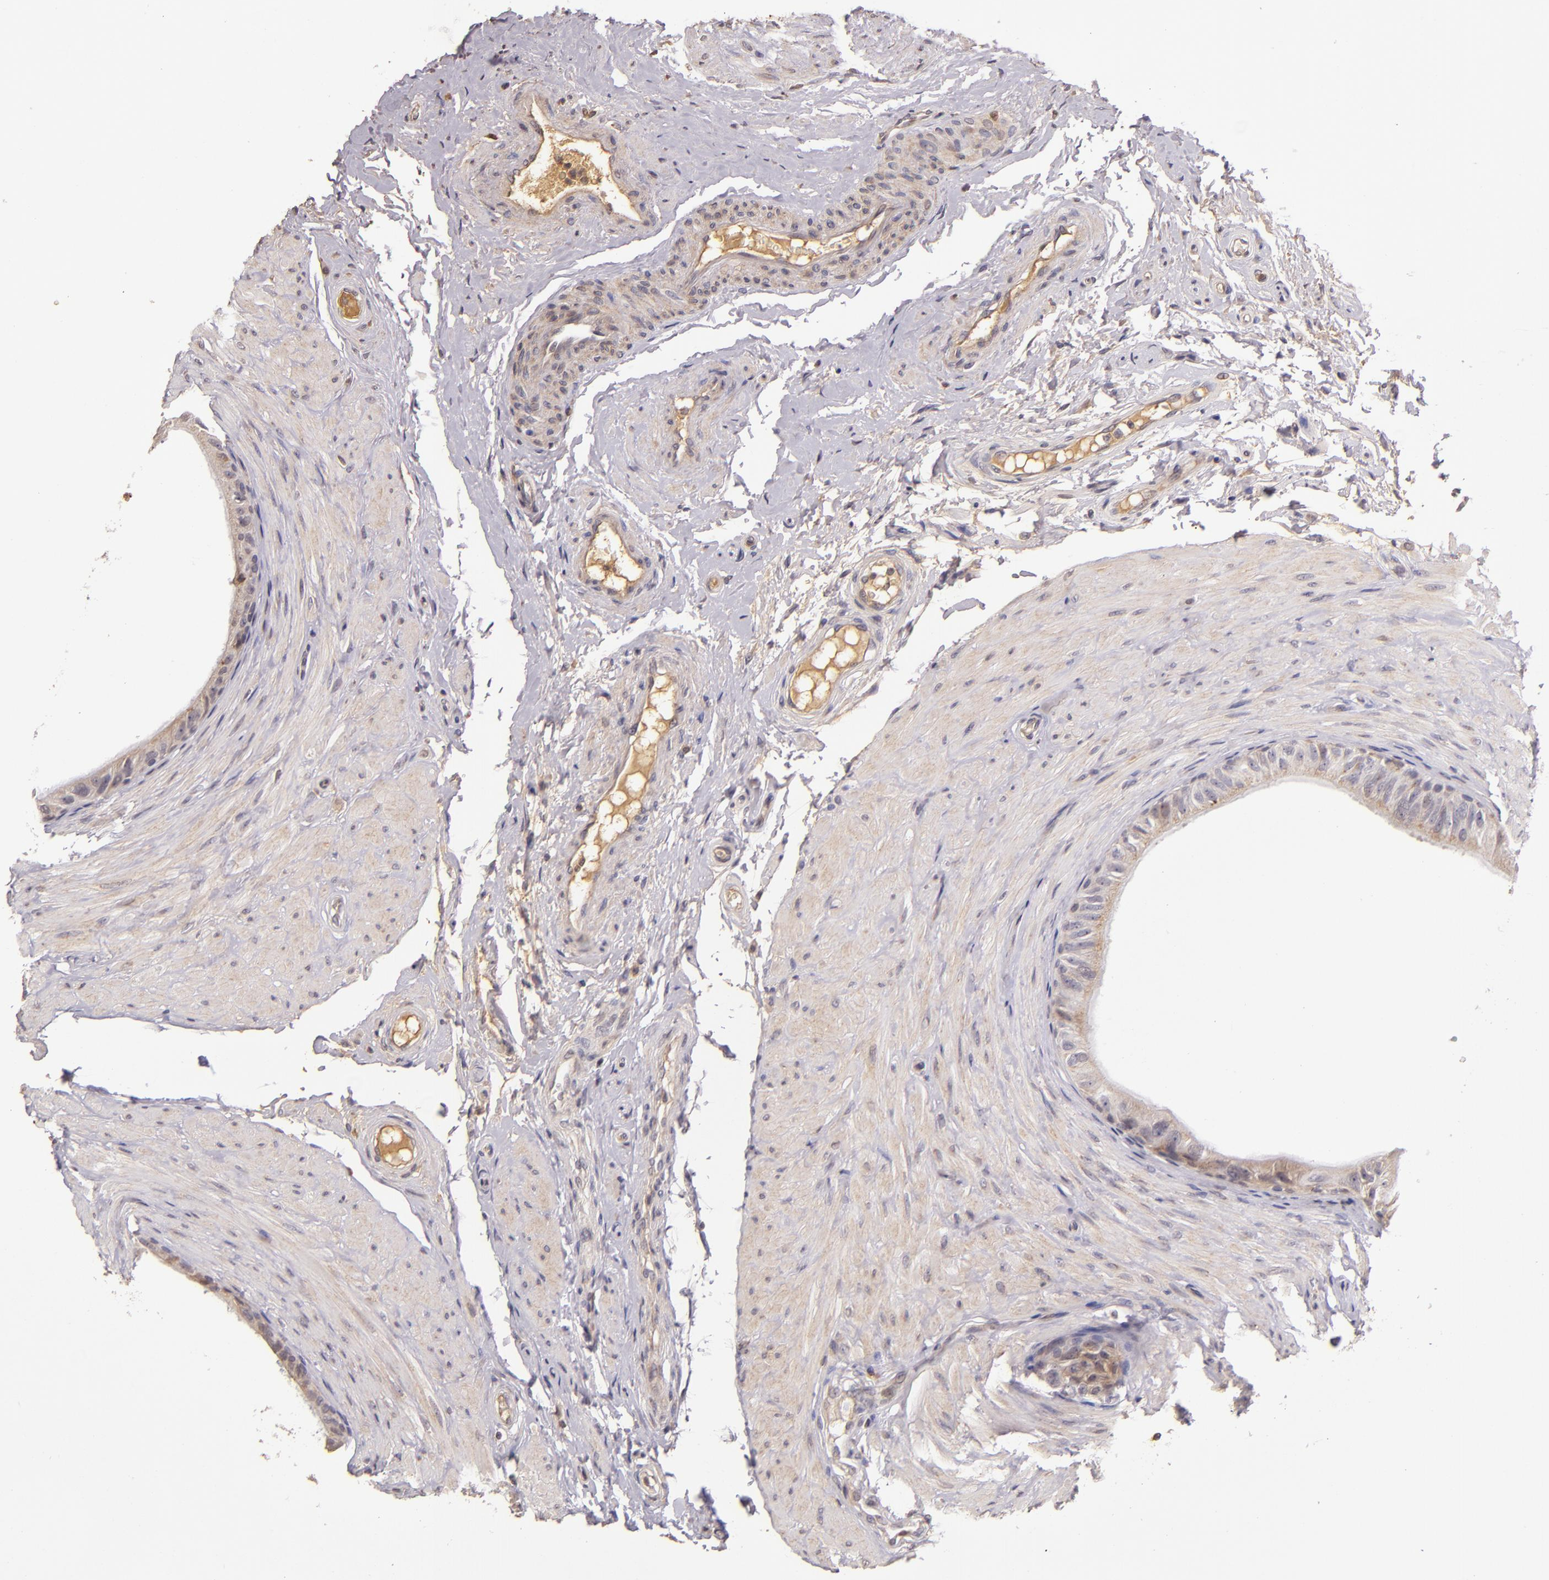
{"staining": {"intensity": "weak", "quantity": "25%-75%", "location": "cytoplasmic/membranous"}, "tissue": "epididymis", "cell_type": "Glandular cells", "image_type": "normal", "snomed": [{"axis": "morphology", "description": "Normal tissue, NOS"}, {"axis": "topography", "description": "Epididymis"}], "caption": "Weak cytoplasmic/membranous staining is seen in approximately 25%-75% of glandular cells in unremarkable epididymis.", "gene": "ABL1", "patient": {"sex": "male", "age": 68}}